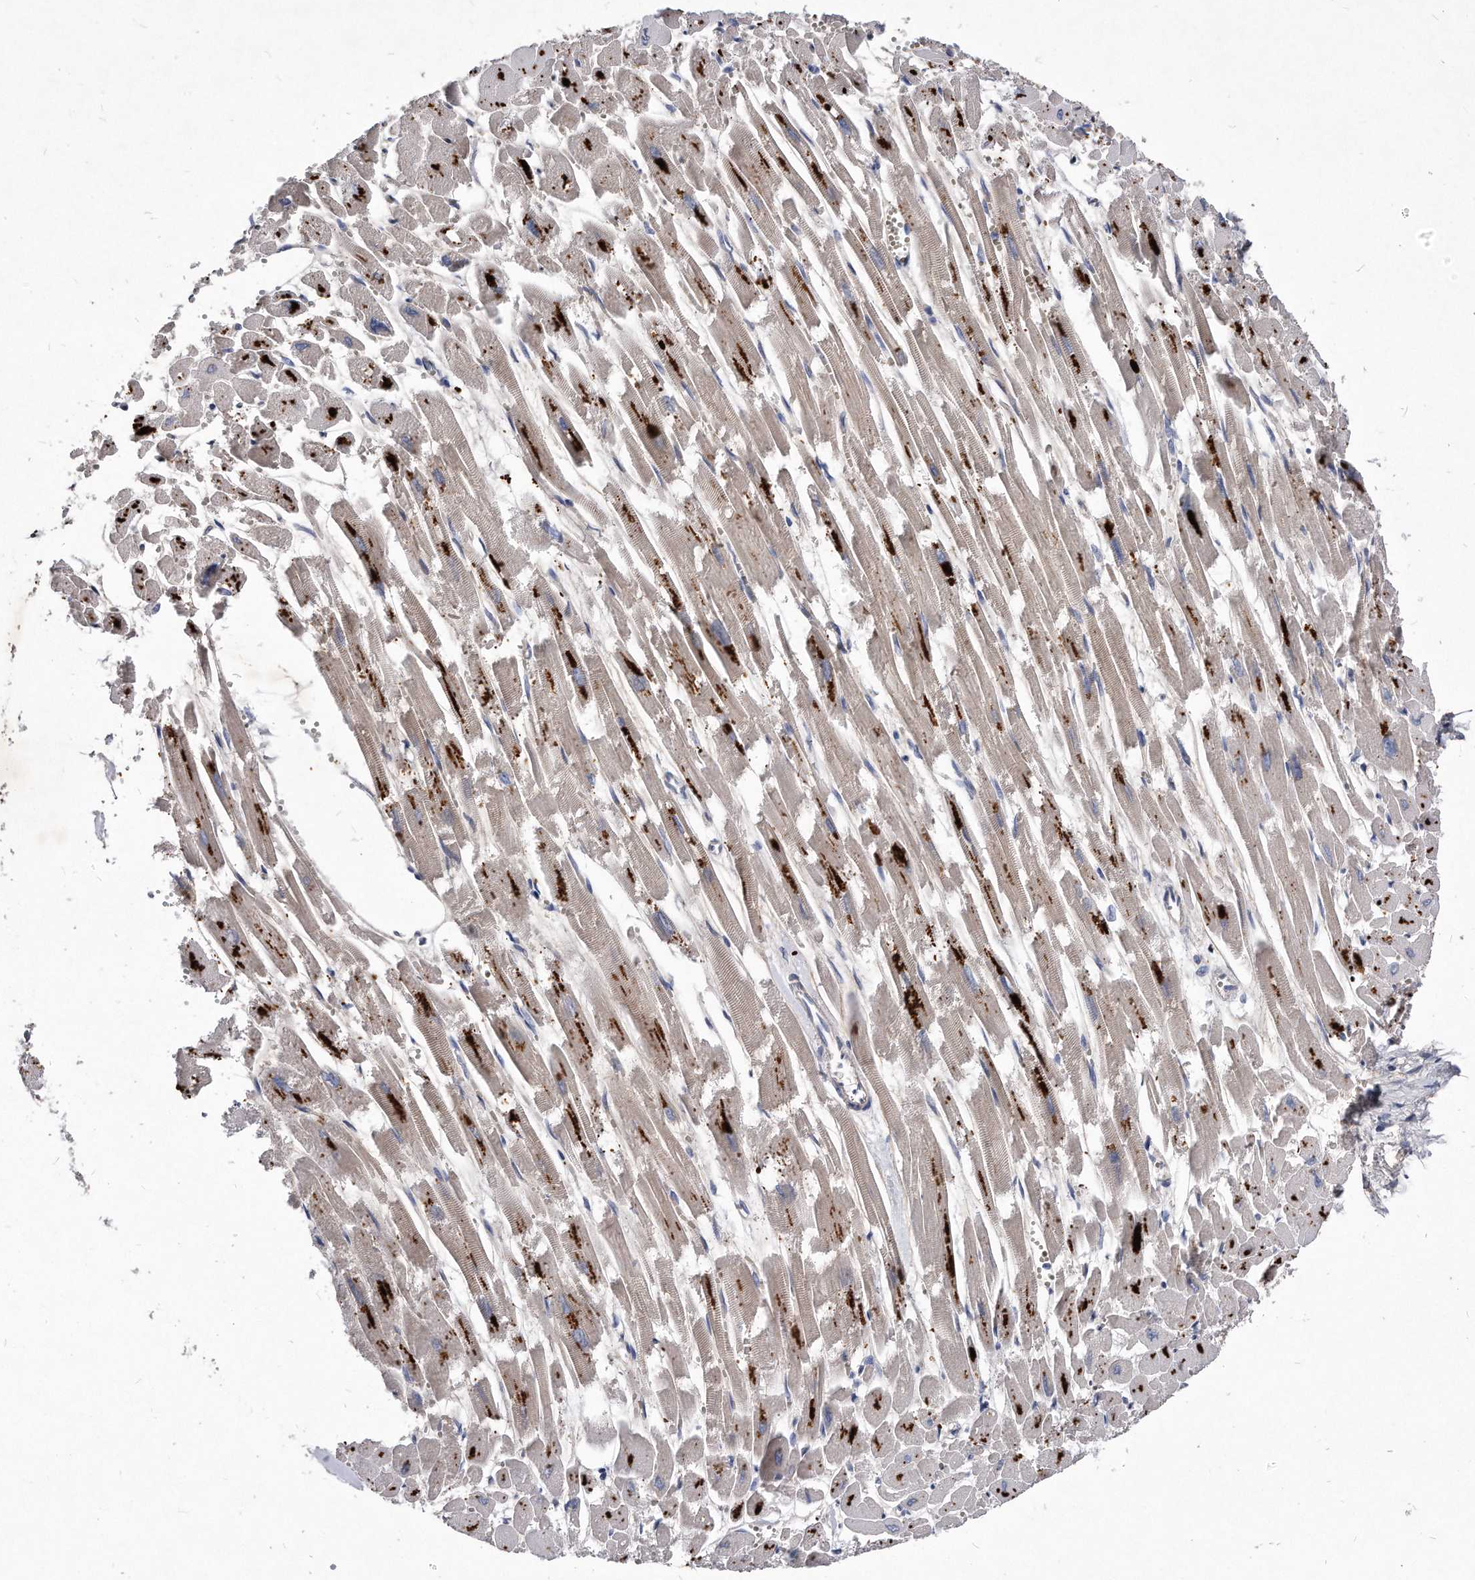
{"staining": {"intensity": "weak", "quantity": ">75%", "location": "cytoplasmic/membranous"}, "tissue": "heart muscle", "cell_type": "Cardiomyocytes", "image_type": "normal", "snomed": [{"axis": "morphology", "description": "Normal tissue, NOS"}, {"axis": "topography", "description": "Heart"}], "caption": "Immunohistochemical staining of normal human heart muscle displays weak cytoplasmic/membranous protein staining in approximately >75% of cardiomyocytes. Nuclei are stained in blue.", "gene": "MGAT4A", "patient": {"sex": "male", "age": 54}}